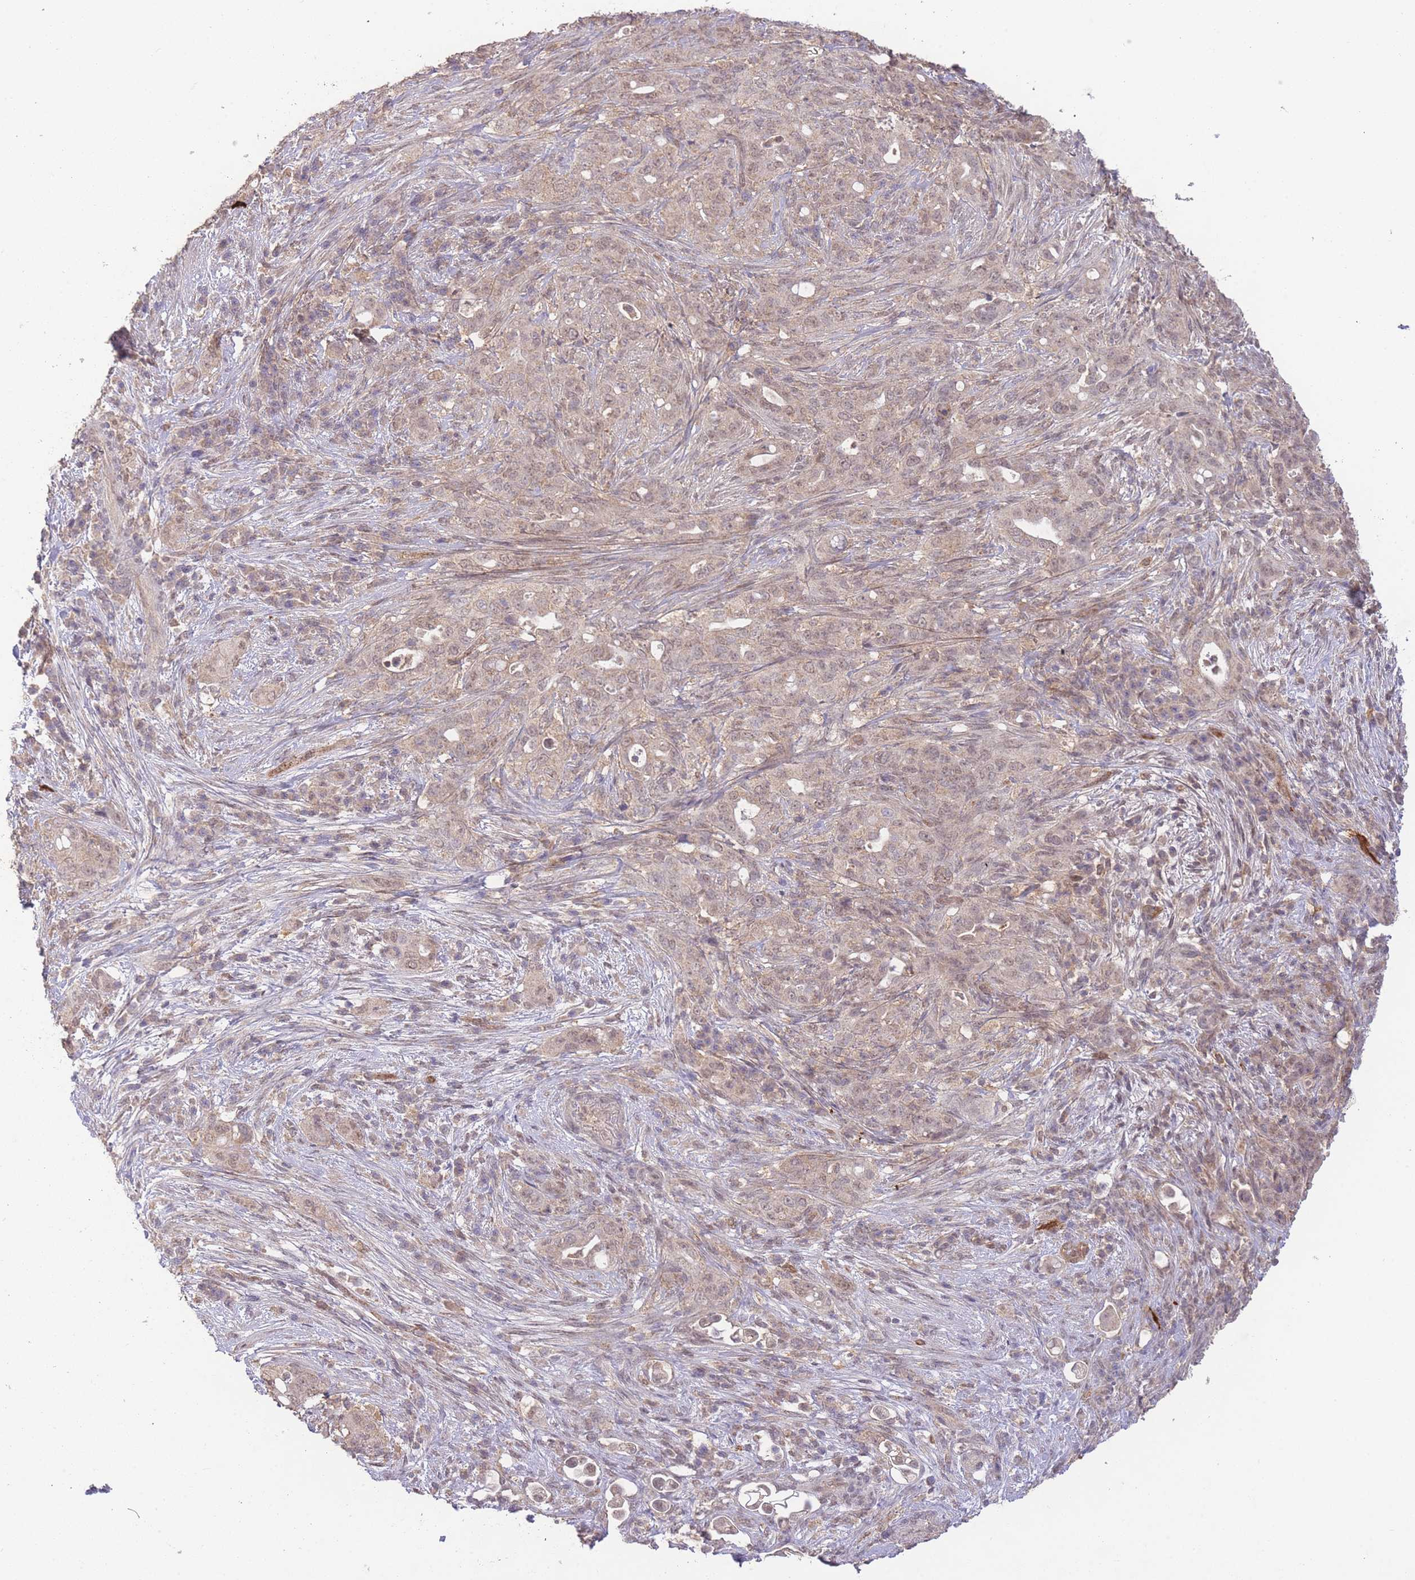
{"staining": {"intensity": "weak", "quantity": ">75%", "location": "nuclear"}, "tissue": "pancreatic cancer", "cell_type": "Tumor cells", "image_type": "cancer", "snomed": [{"axis": "morphology", "description": "Normal tissue, NOS"}, {"axis": "morphology", "description": "Adenocarcinoma, NOS"}, {"axis": "topography", "description": "Lymph node"}, {"axis": "topography", "description": "Pancreas"}], "caption": "Pancreatic cancer stained with DAB immunohistochemistry displays low levels of weak nuclear expression in approximately >75% of tumor cells.", "gene": "RNF144B", "patient": {"sex": "female", "age": 67}}